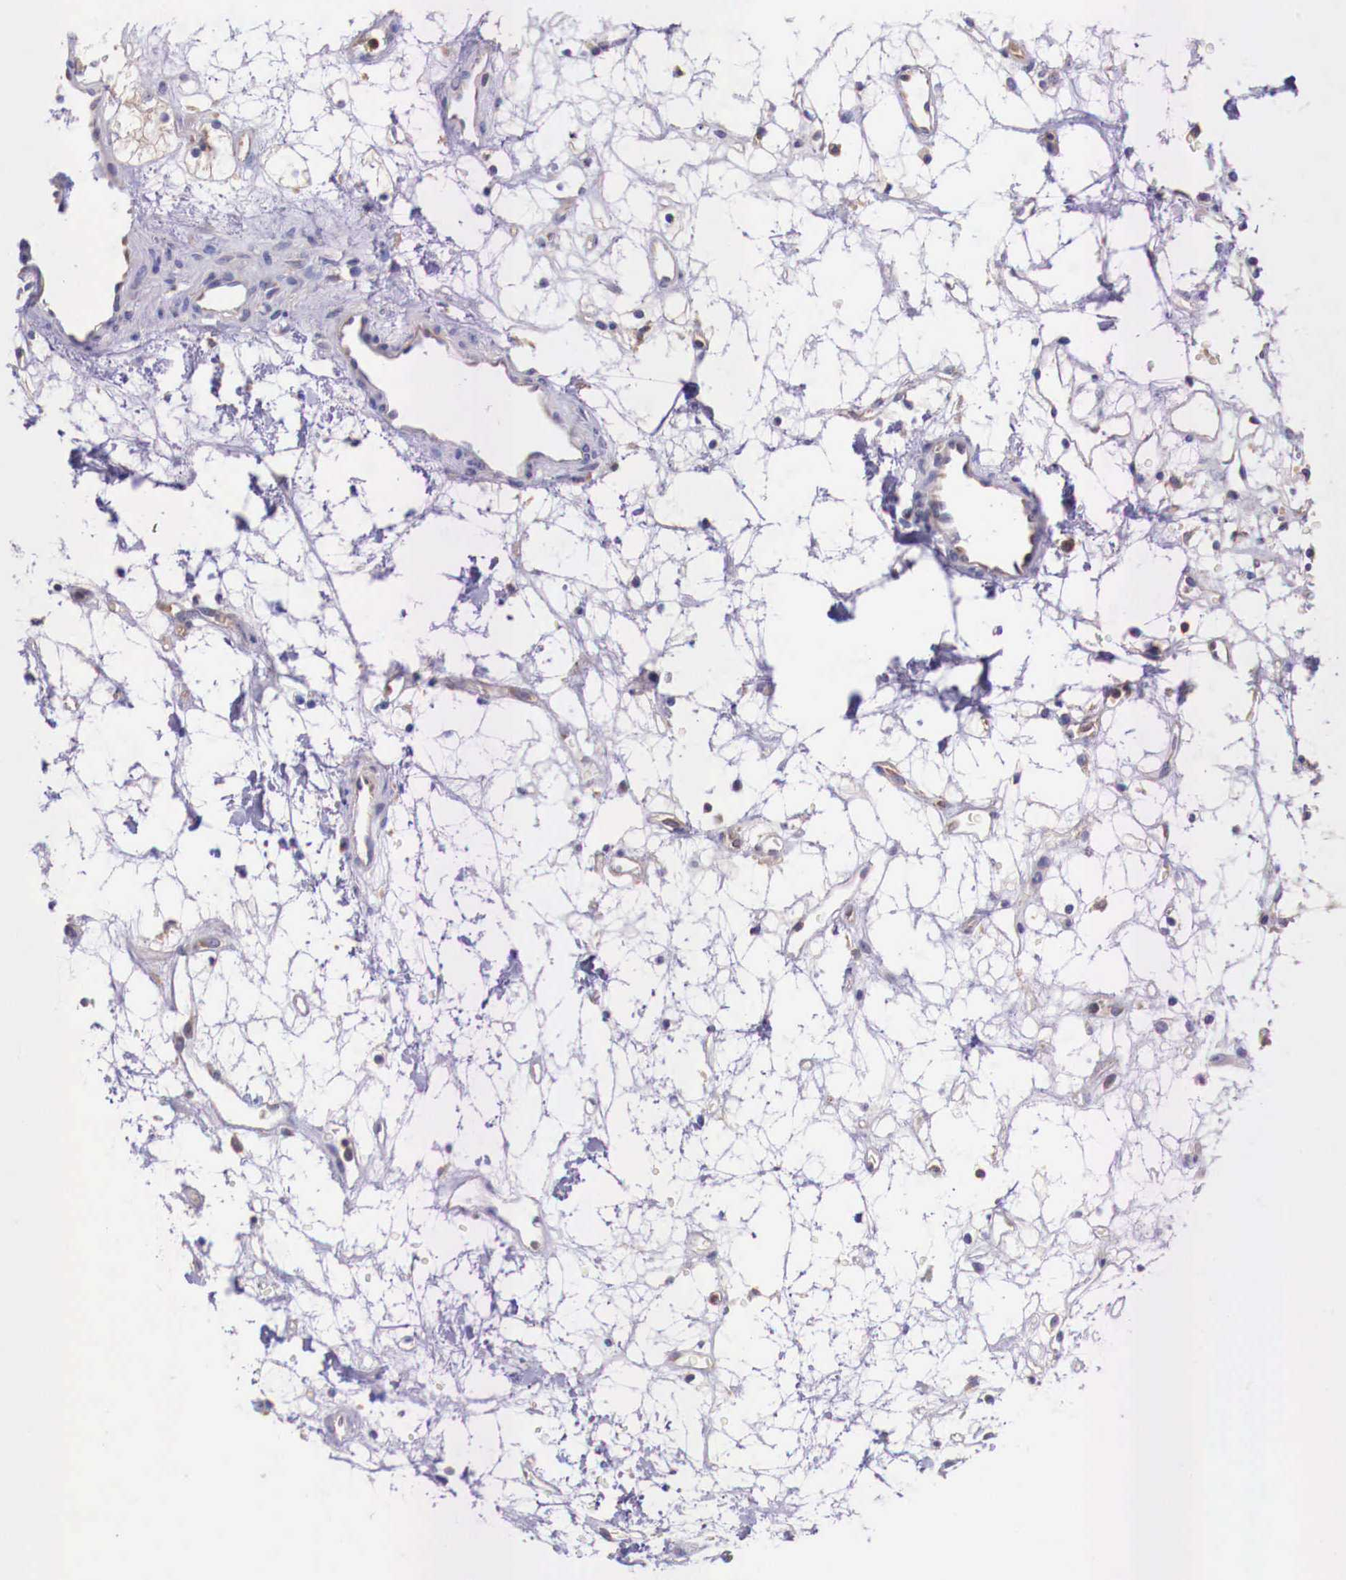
{"staining": {"intensity": "negative", "quantity": "none", "location": "none"}, "tissue": "renal cancer", "cell_type": "Tumor cells", "image_type": "cancer", "snomed": [{"axis": "morphology", "description": "Adenocarcinoma, NOS"}, {"axis": "topography", "description": "Kidney"}], "caption": "Image shows no significant protein staining in tumor cells of renal adenocarcinoma.", "gene": "GRIPAP1", "patient": {"sex": "female", "age": 60}}